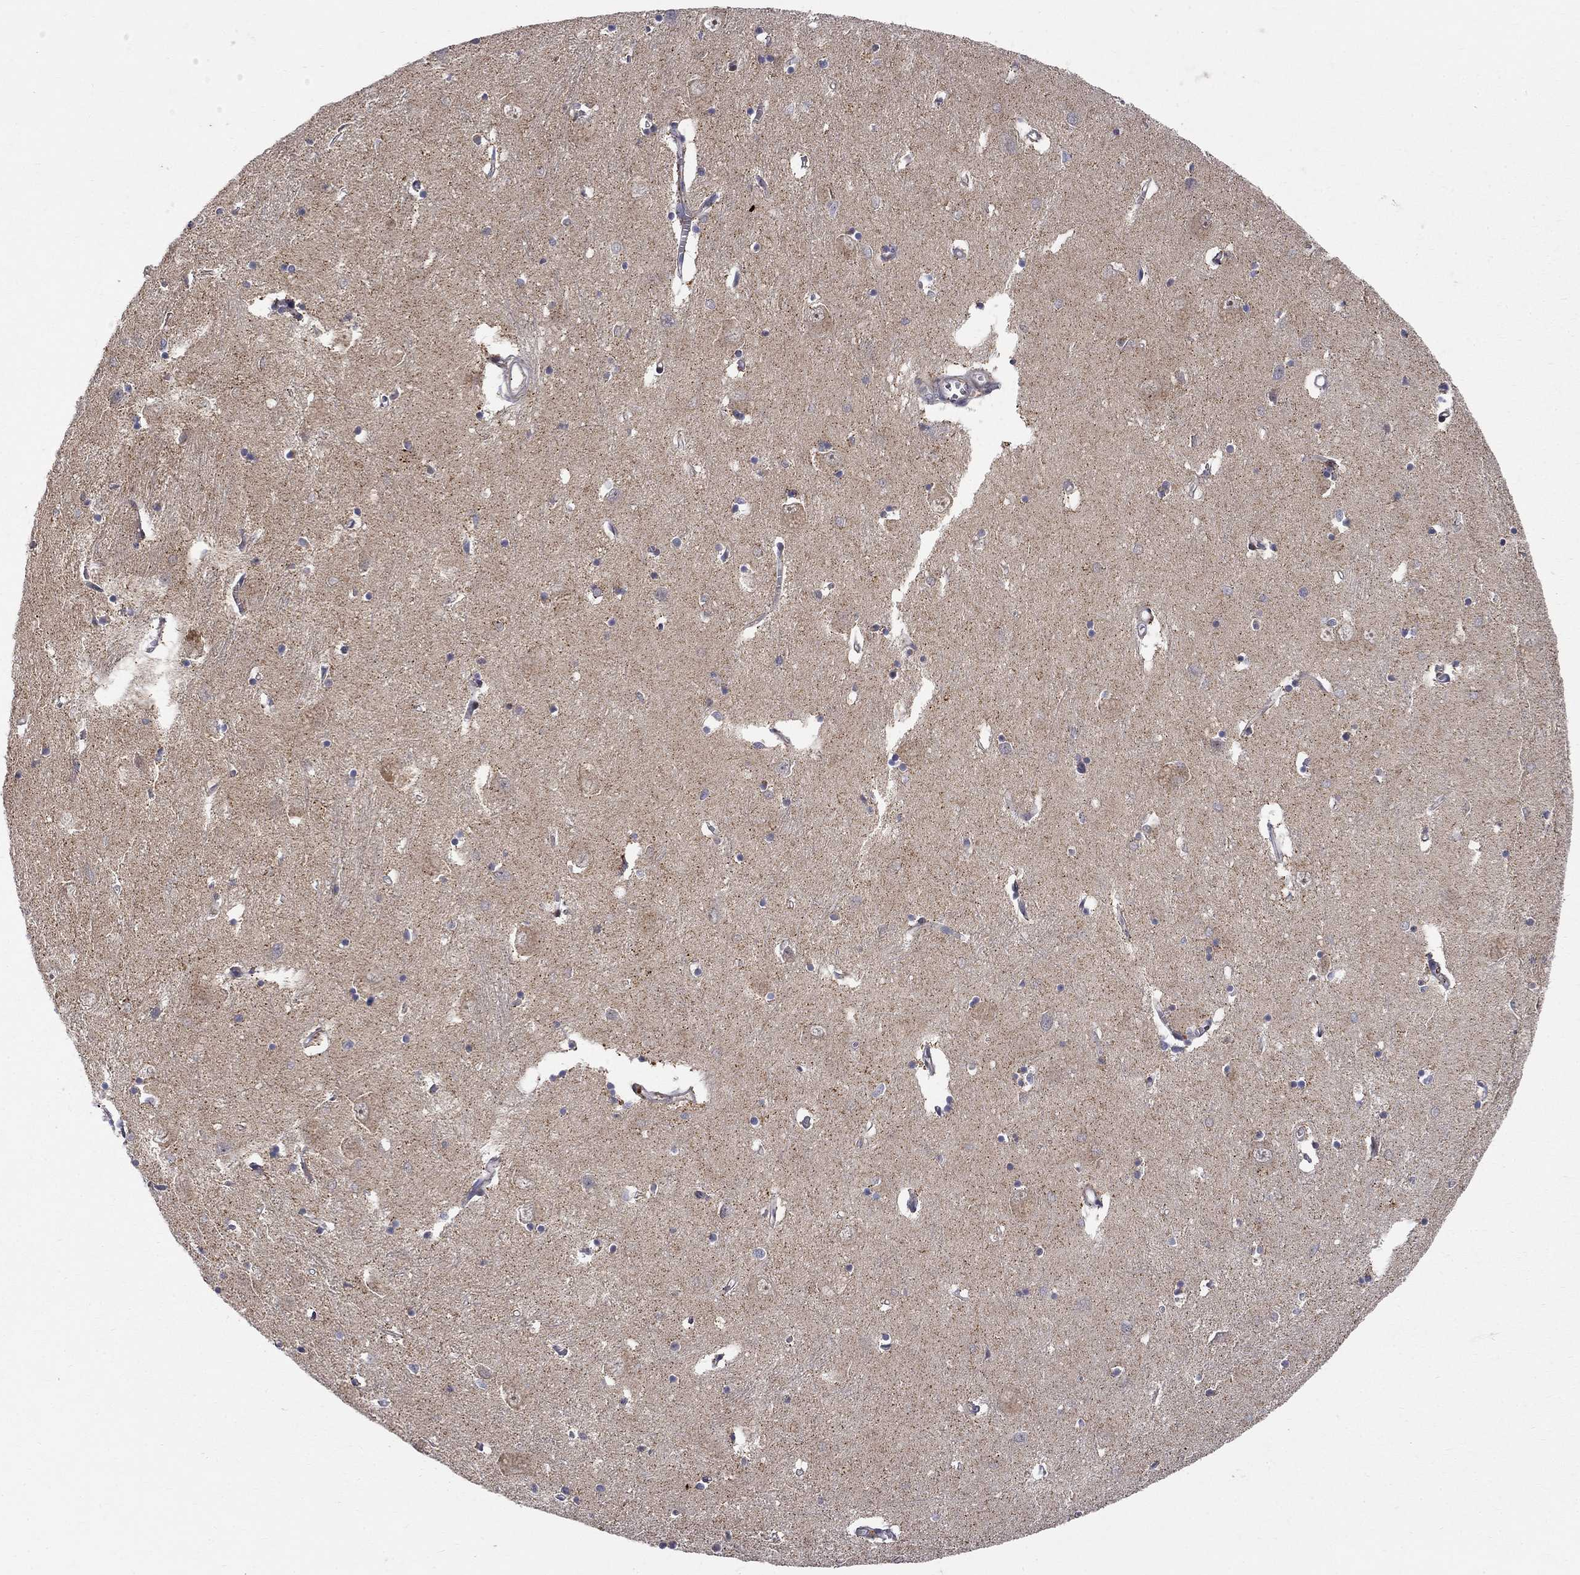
{"staining": {"intensity": "moderate", "quantity": "<25%", "location": "cytoplasmic/membranous"}, "tissue": "caudate", "cell_type": "Glial cells", "image_type": "normal", "snomed": [{"axis": "morphology", "description": "Normal tissue, NOS"}, {"axis": "topography", "description": "Lateral ventricle wall"}], "caption": "About <25% of glial cells in unremarkable caudate demonstrate moderate cytoplasmic/membranous protein staining as visualized by brown immunohistochemical staining.", "gene": "WDR19", "patient": {"sex": "male", "age": 54}}